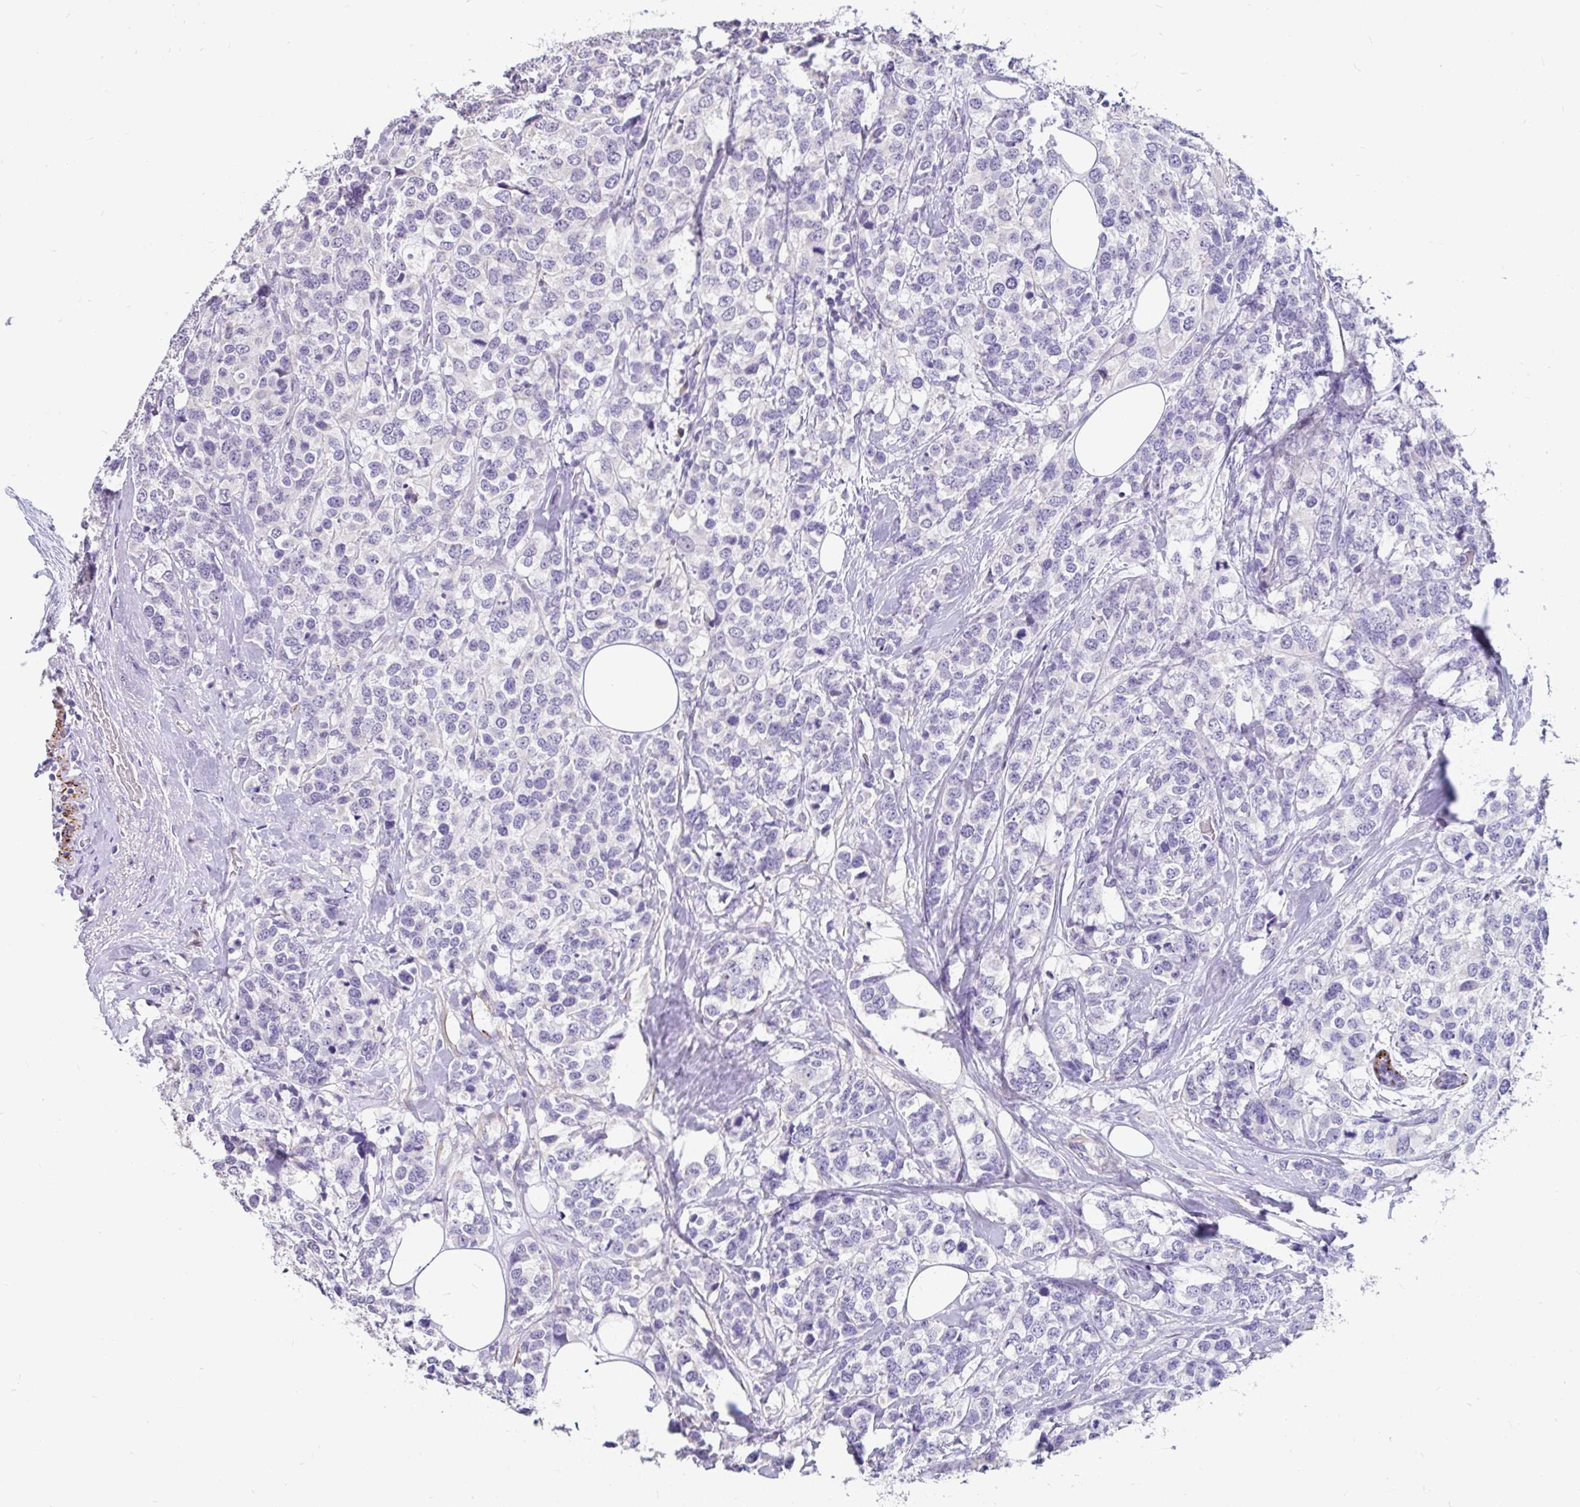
{"staining": {"intensity": "negative", "quantity": "none", "location": "none"}, "tissue": "breast cancer", "cell_type": "Tumor cells", "image_type": "cancer", "snomed": [{"axis": "morphology", "description": "Lobular carcinoma"}, {"axis": "topography", "description": "Breast"}], "caption": "DAB immunohistochemical staining of breast cancer demonstrates no significant positivity in tumor cells.", "gene": "EML5", "patient": {"sex": "female", "age": 59}}